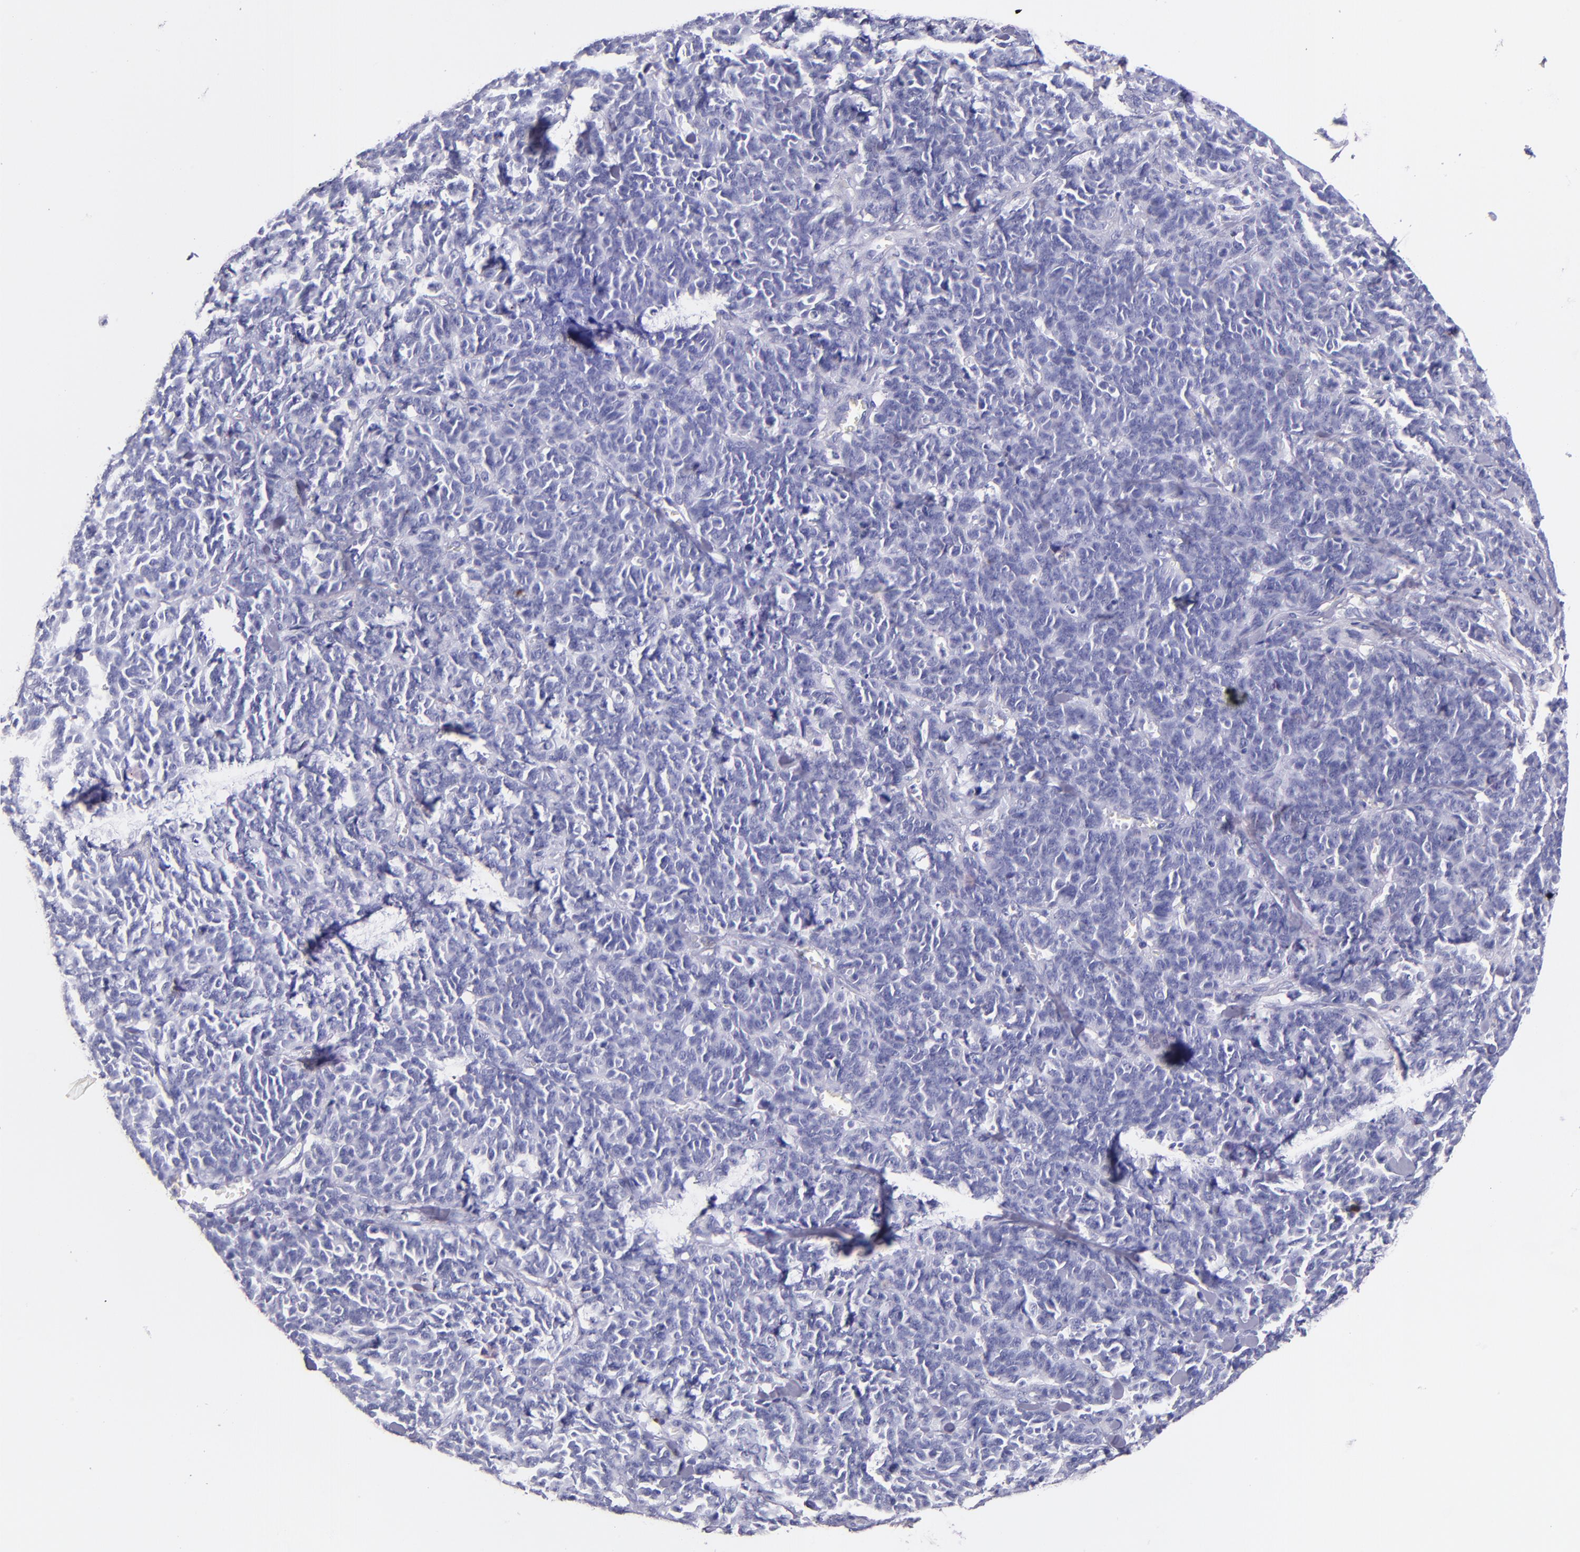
{"staining": {"intensity": "negative", "quantity": "none", "location": "none"}, "tissue": "lung cancer", "cell_type": "Tumor cells", "image_type": "cancer", "snomed": [{"axis": "morphology", "description": "Neoplasm, malignant, NOS"}, {"axis": "topography", "description": "Lung"}], "caption": "Immunohistochemistry (IHC) of human lung neoplasm (malignant) displays no positivity in tumor cells. (DAB (3,3'-diaminobenzidine) IHC, high magnification).", "gene": "IRF4", "patient": {"sex": "female", "age": 58}}